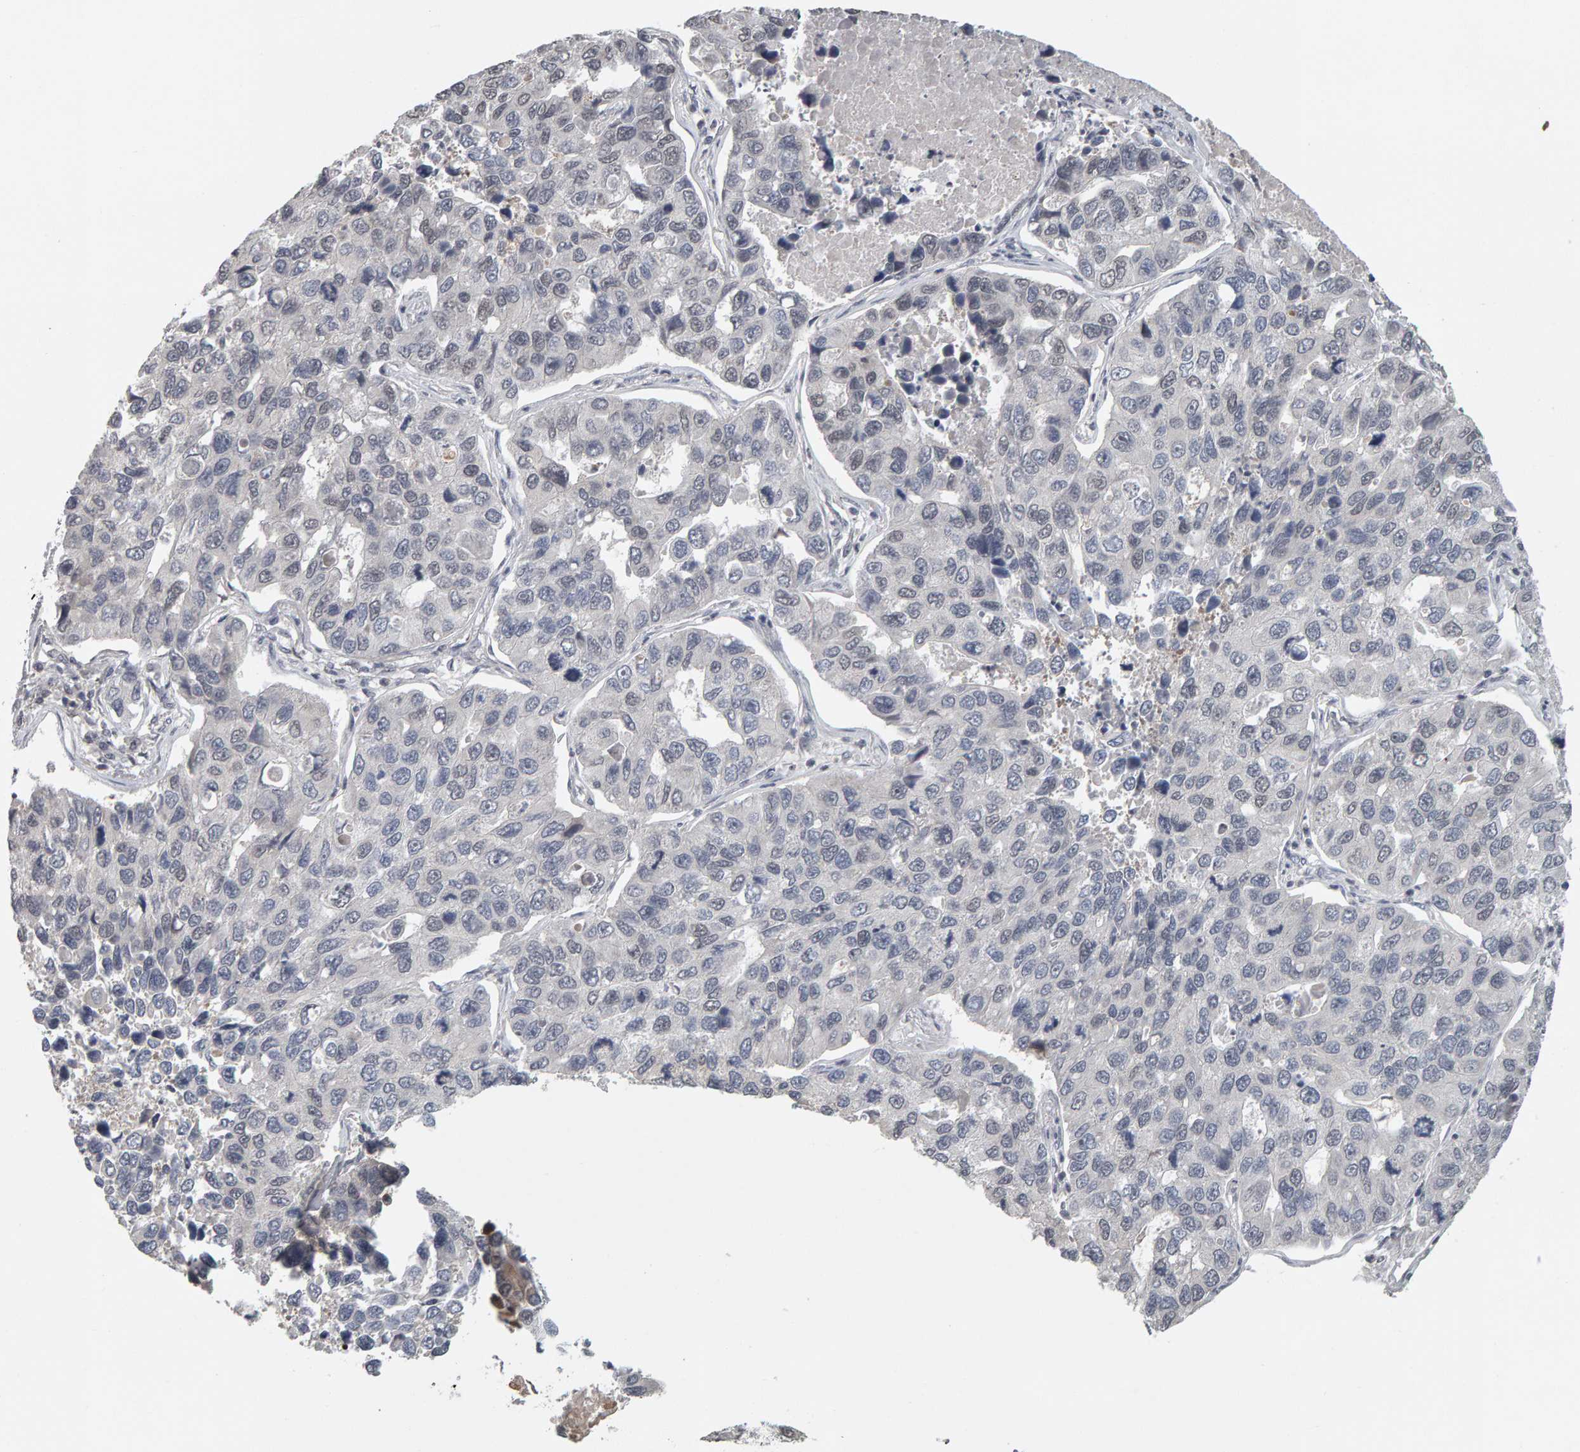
{"staining": {"intensity": "negative", "quantity": "none", "location": "none"}, "tissue": "lung cancer", "cell_type": "Tumor cells", "image_type": "cancer", "snomed": [{"axis": "morphology", "description": "Adenocarcinoma, NOS"}, {"axis": "topography", "description": "Lung"}], "caption": "The histopathology image shows no significant expression in tumor cells of lung cancer (adenocarcinoma).", "gene": "TEFM", "patient": {"sex": "male", "age": 64}}